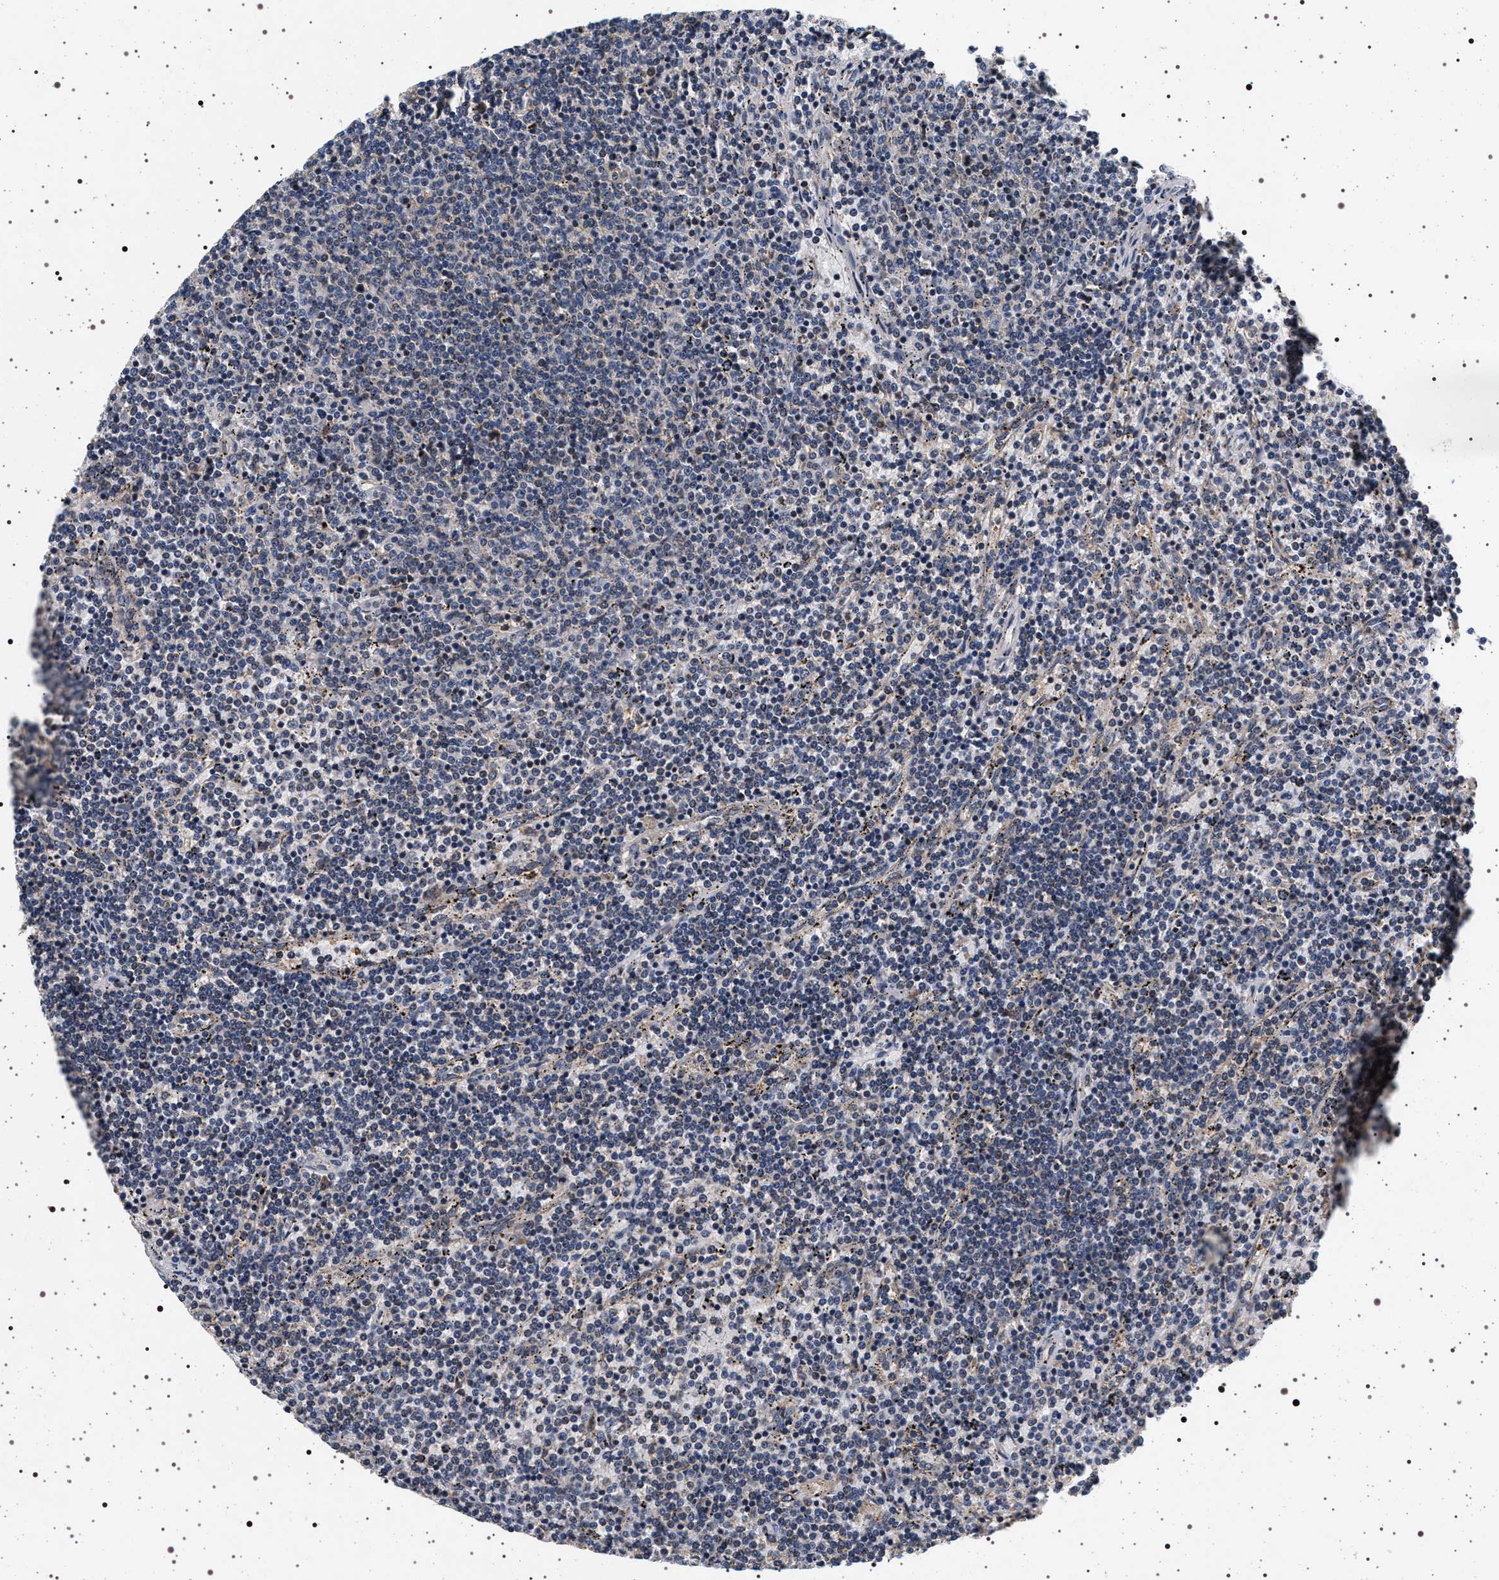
{"staining": {"intensity": "negative", "quantity": "none", "location": "none"}, "tissue": "lymphoma", "cell_type": "Tumor cells", "image_type": "cancer", "snomed": [{"axis": "morphology", "description": "Malignant lymphoma, non-Hodgkin's type, Low grade"}, {"axis": "topography", "description": "Spleen"}], "caption": "Immunohistochemical staining of malignant lymphoma, non-Hodgkin's type (low-grade) demonstrates no significant positivity in tumor cells. Nuclei are stained in blue.", "gene": "DCBLD2", "patient": {"sex": "female", "age": 50}}